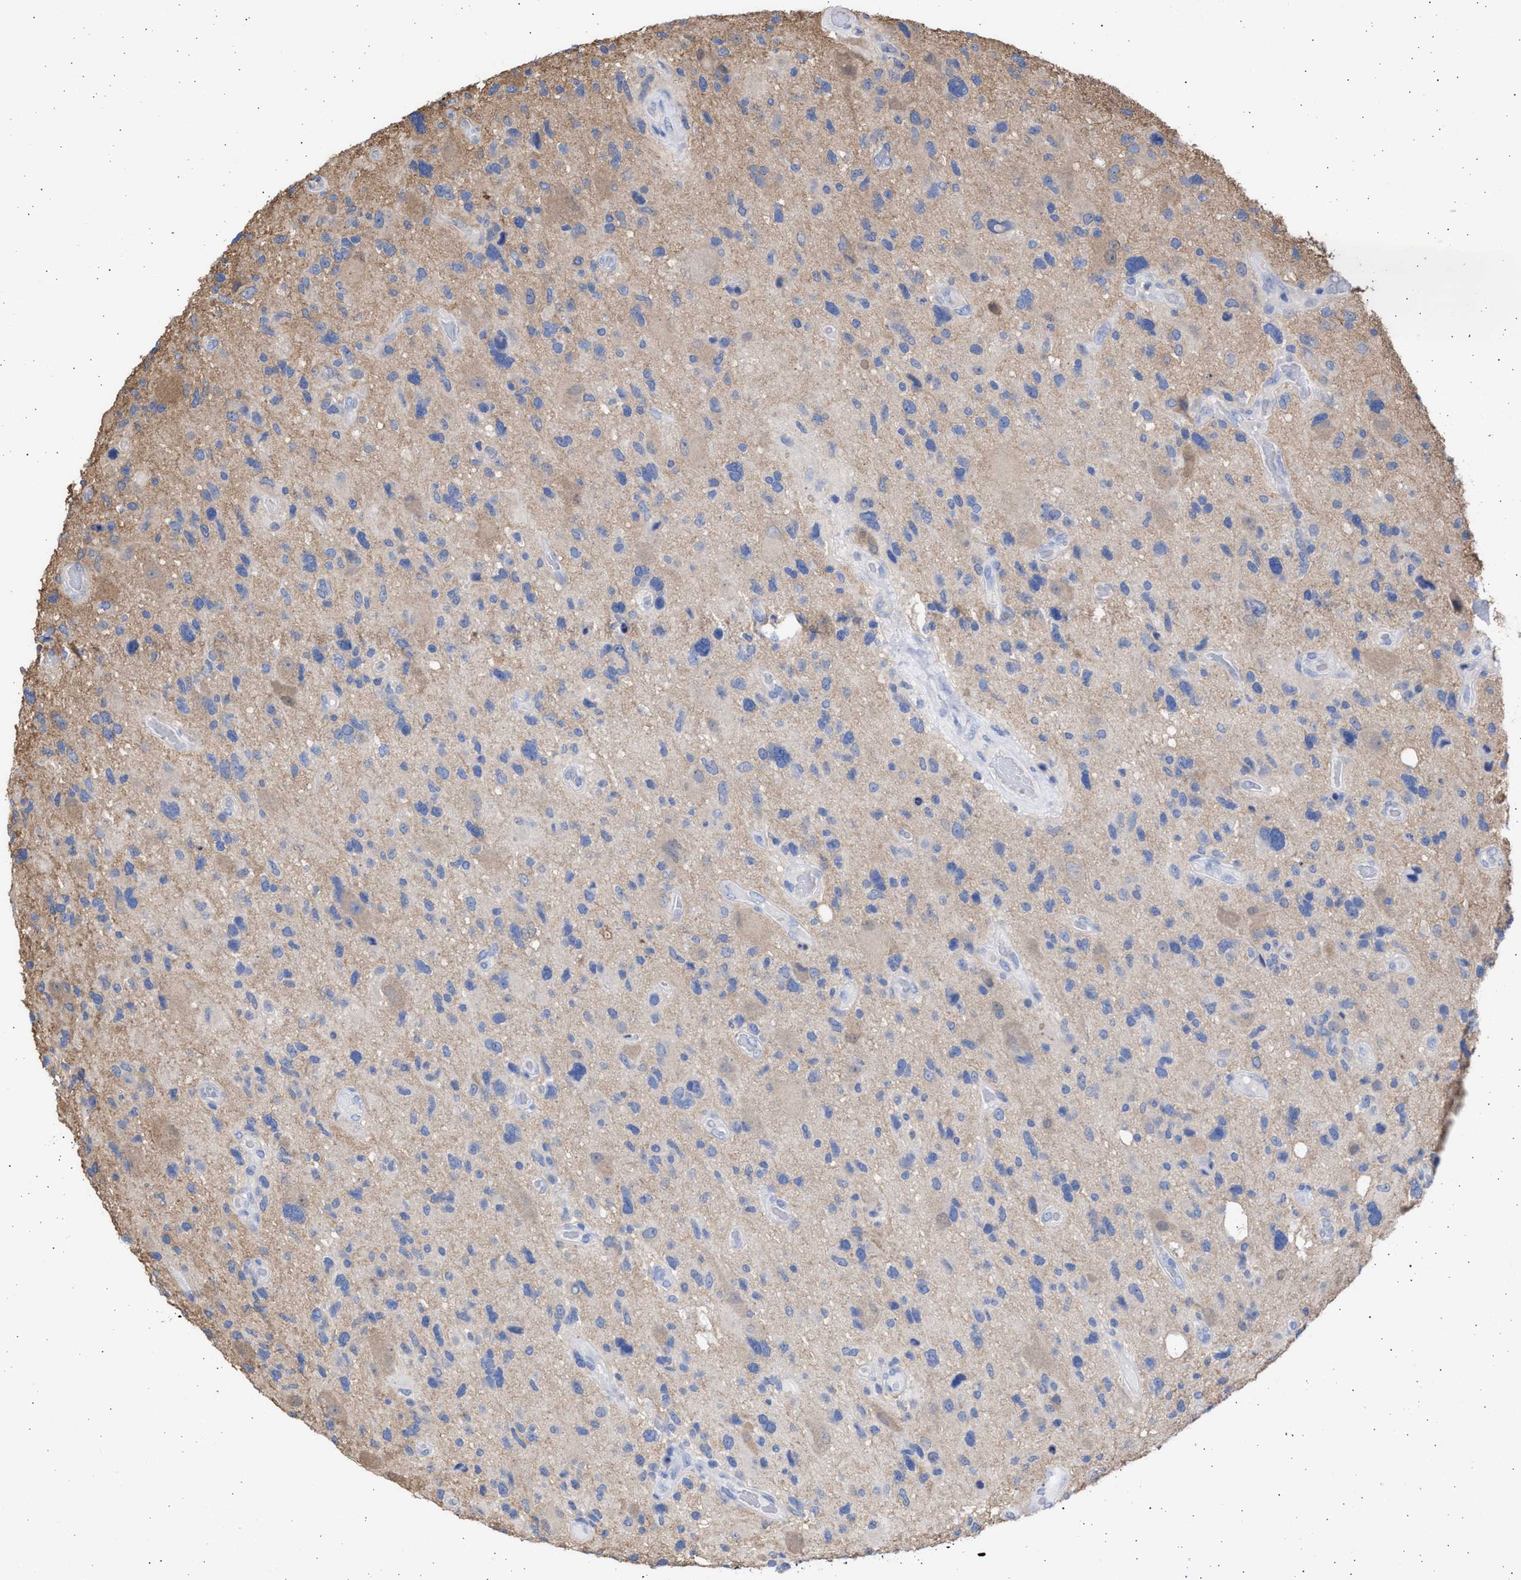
{"staining": {"intensity": "weak", "quantity": "<25%", "location": "cytoplasmic/membranous"}, "tissue": "glioma", "cell_type": "Tumor cells", "image_type": "cancer", "snomed": [{"axis": "morphology", "description": "Glioma, malignant, High grade"}, {"axis": "topography", "description": "Brain"}], "caption": "A high-resolution image shows immunohistochemistry staining of malignant glioma (high-grade), which demonstrates no significant expression in tumor cells. (Brightfield microscopy of DAB (3,3'-diaminobenzidine) immunohistochemistry at high magnification).", "gene": "ALDOC", "patient": {"sex": "male", "age": 33}}